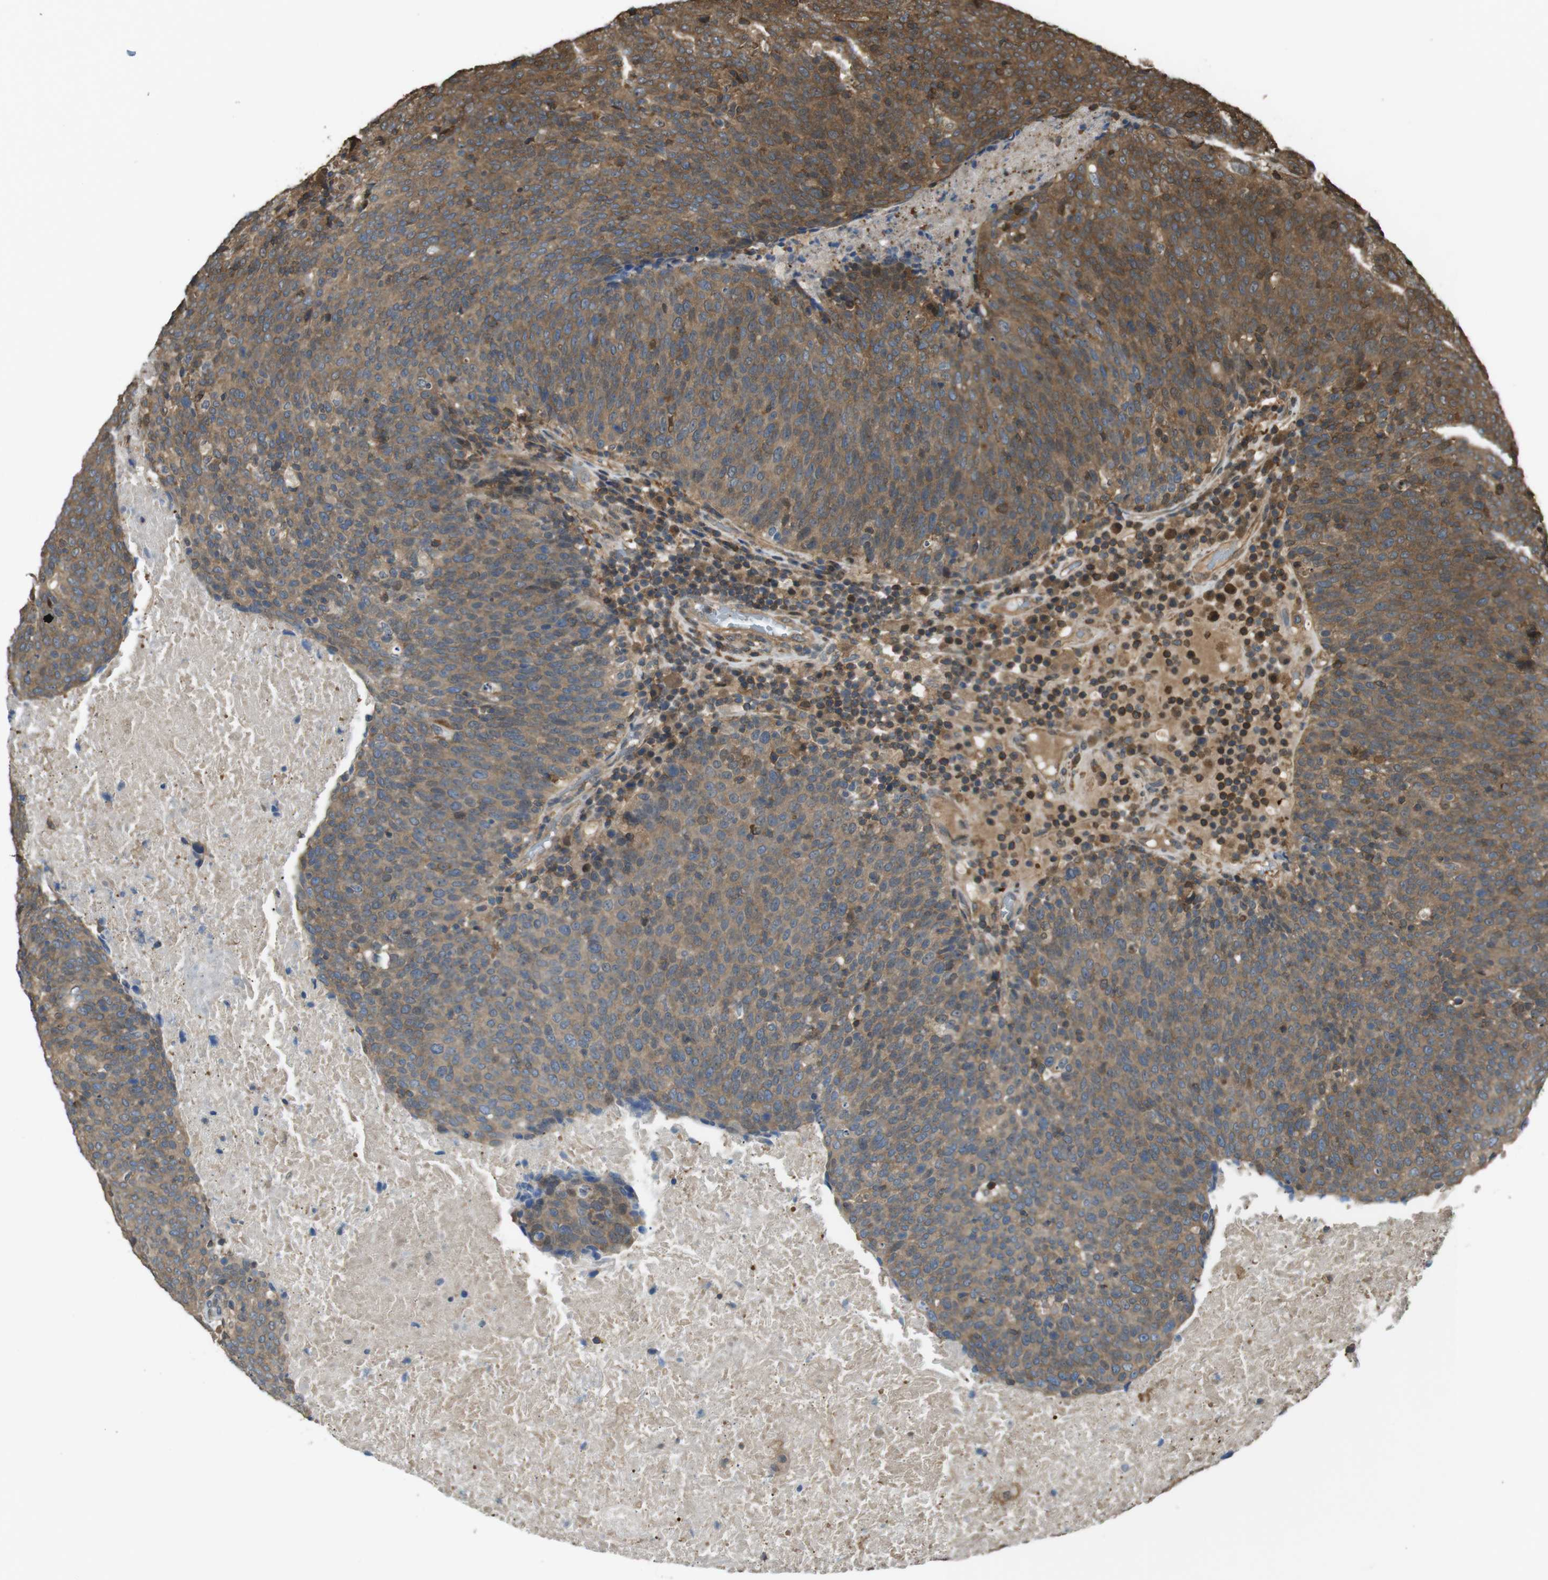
{"staining": {"intensity": "strong", "quantity": ">75%", "location": "cytoplasmic/membranous"}, "tissue": "head and neck cancer", "cell_type": "Tumor cells", "image_type": "cancer", "snomed": [{"axis": "morphology", "description": "Squamous cell carcinoma, NOS"}, {"axis": "morphology", "description": "Squamous cell carcinoma, metastatic, NOS"}, {"axis": "topography", "description": "Lymph node"}, {"axis": "topography", "description": "Head-Neck"}], "caption": "Protein expression analysis of squamous cell carcinoma (head and neck) demonstrates strong cytoplasmic/membranous expression in approximately >75% of tumor cells.", "gene": "ARHGDIA", "patient": {"sex": "male", "age": 62}}